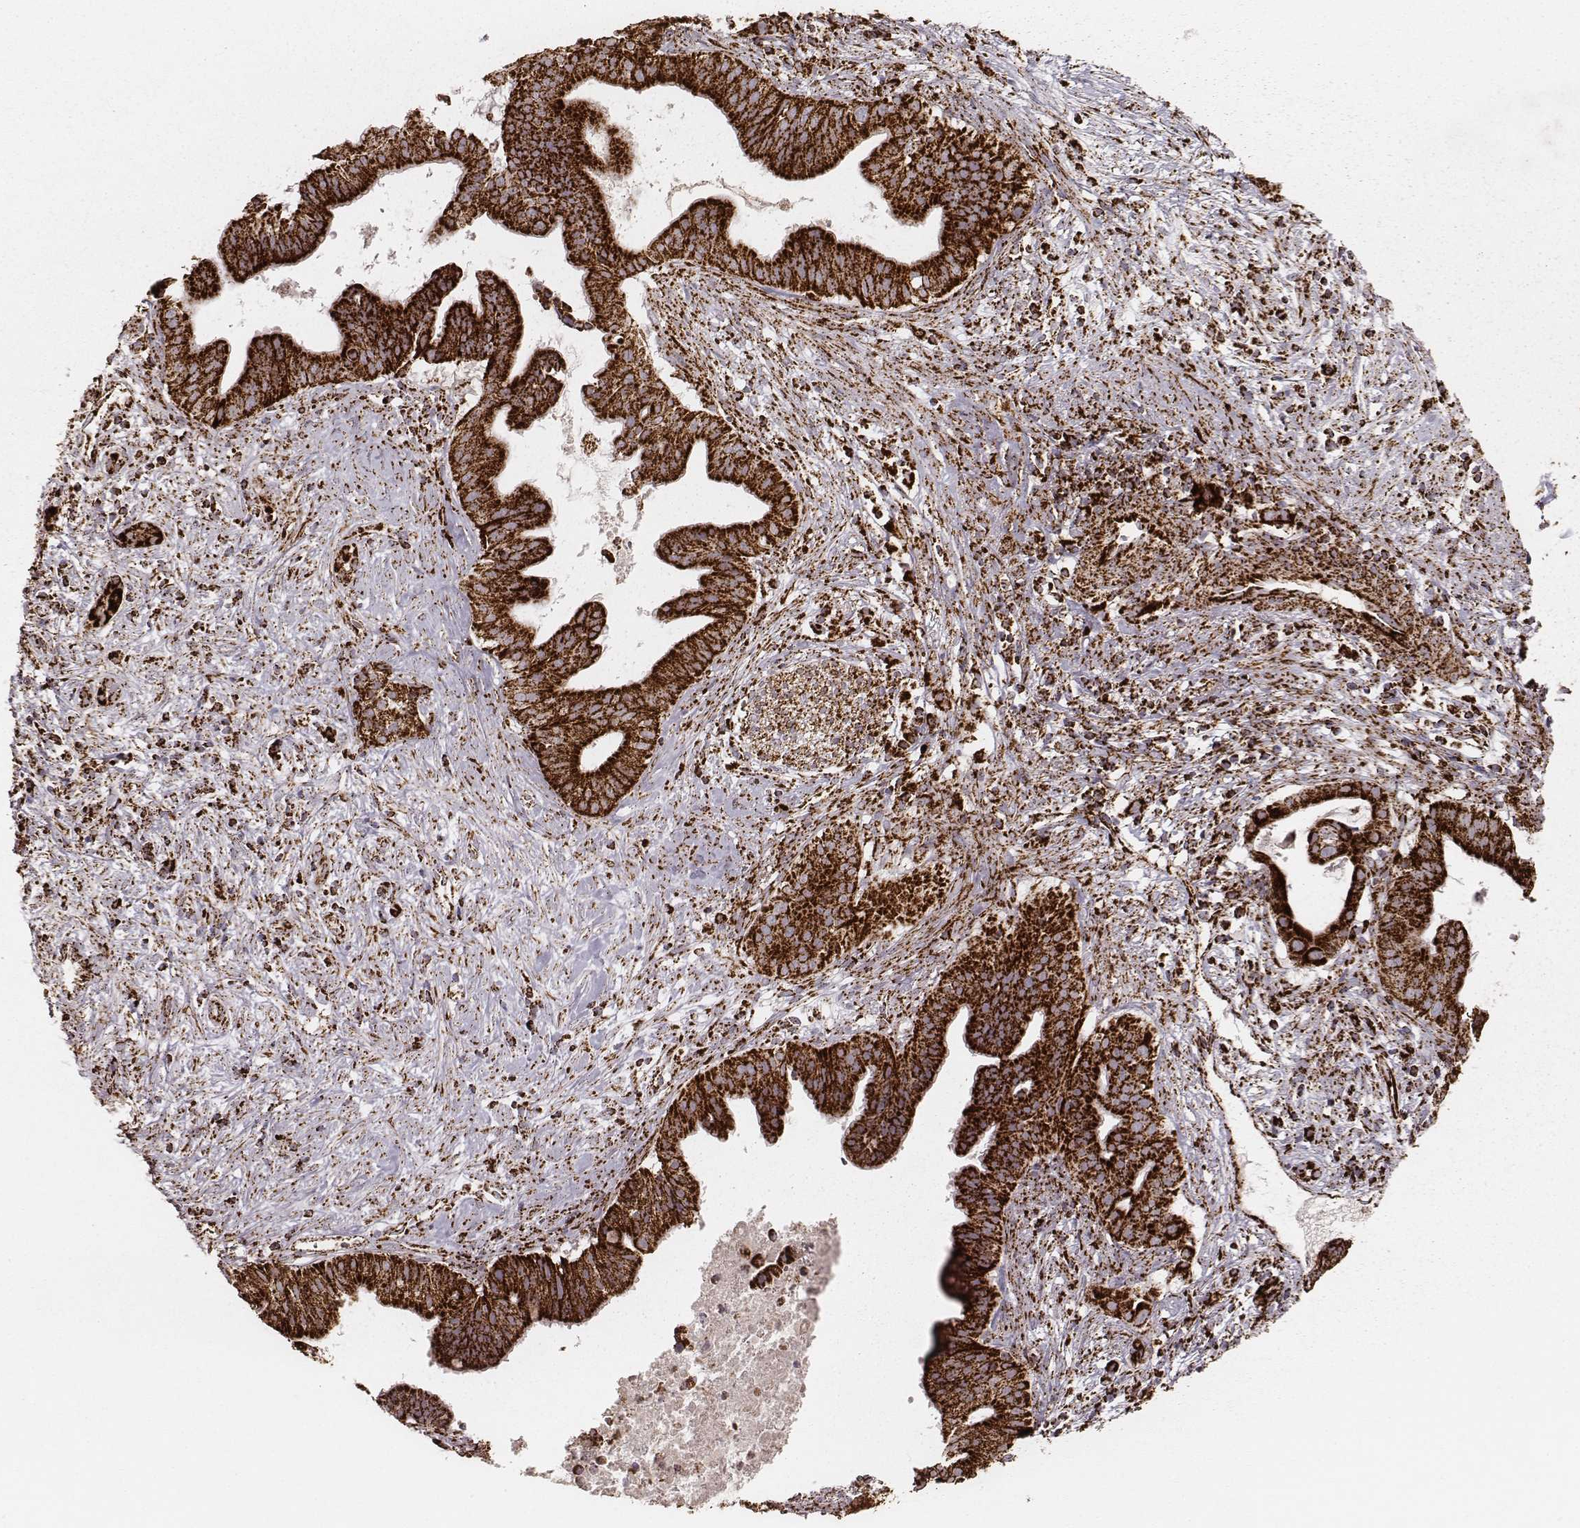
{"staining": {"intensity": "strong", "quantity": ">75%", "location": "cytoplasmic/membranous"}, "tissue": "pancreatic cancer", "cell_type": "Tumor cells", "image_type": "cancer", "snomed": [{"axis": "morphology", "description": "Adenocarcinoma, NOS"}, {"axis": "topography", "description": "Pancreas"}], "caption": "The immunohistochemical stain highlights strong cytoplasmic/membranous positivity in tumor cells of pancreatic cancer tissue.", "gene": "TUFM", "patient": {"sex": "male", "age": 61}}